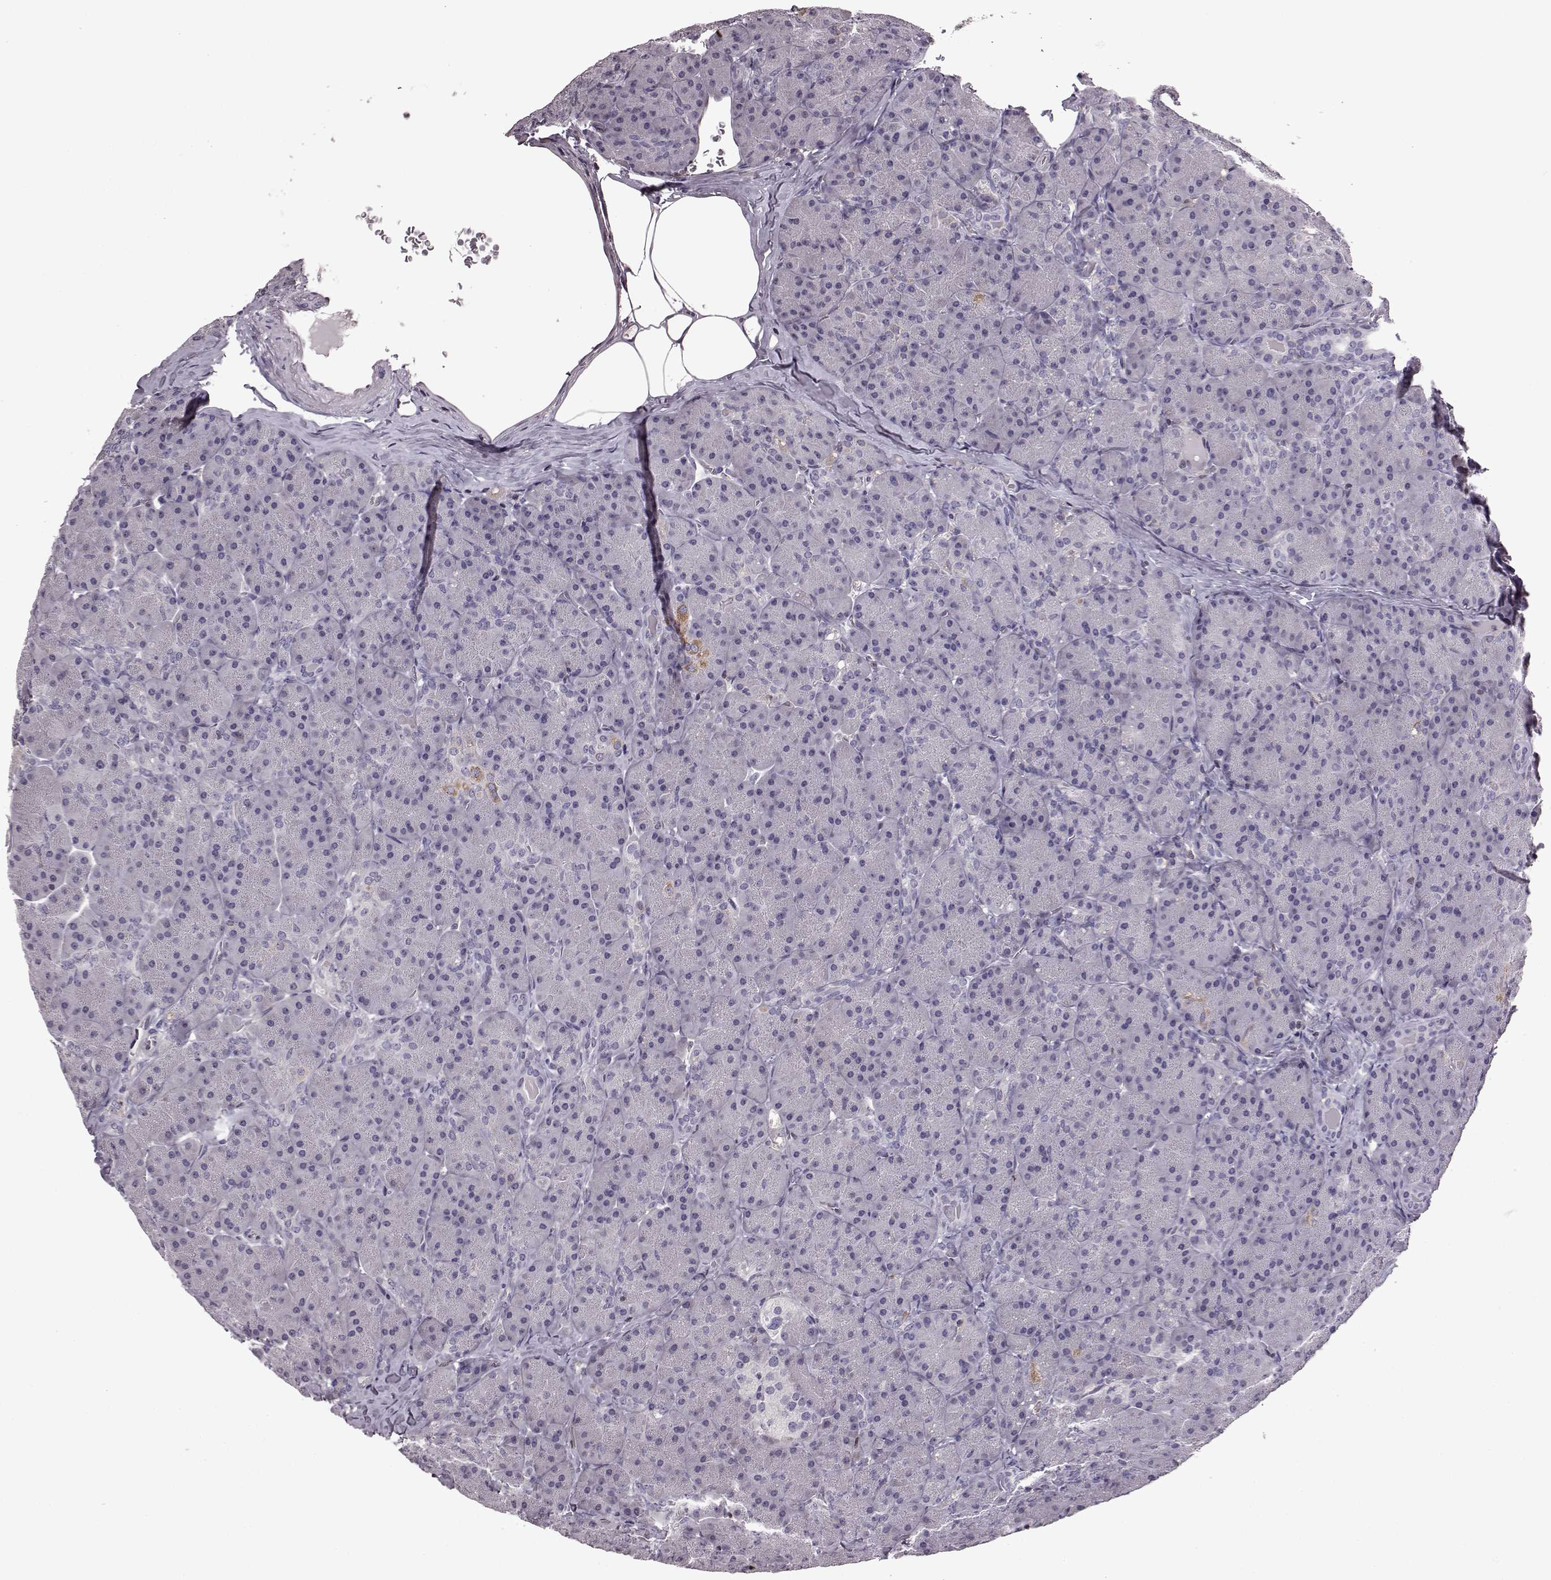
{"staining": {"intensity": "moderate", "quantity": "<25%", "location": "cytoplasmic/membranous"}, "tissue": "pancreas", "cell_type": "Exocrine glandular cells", "image_type": "normal", "snomed": [{"axis": "morphology", "description": "Normal tissue, NOS"}, {"axis": "topography", "description": "Pancreas"}], "caption": "Immunohistochemistry (DAB) staining of unremarkable pancreas shows moderate cytoplasmic/membranous protein staining in approximately <25% of exocrine glandular cells.", "gene": "CDC42SE1", "patient": {"sex": "male", "age": 57}}